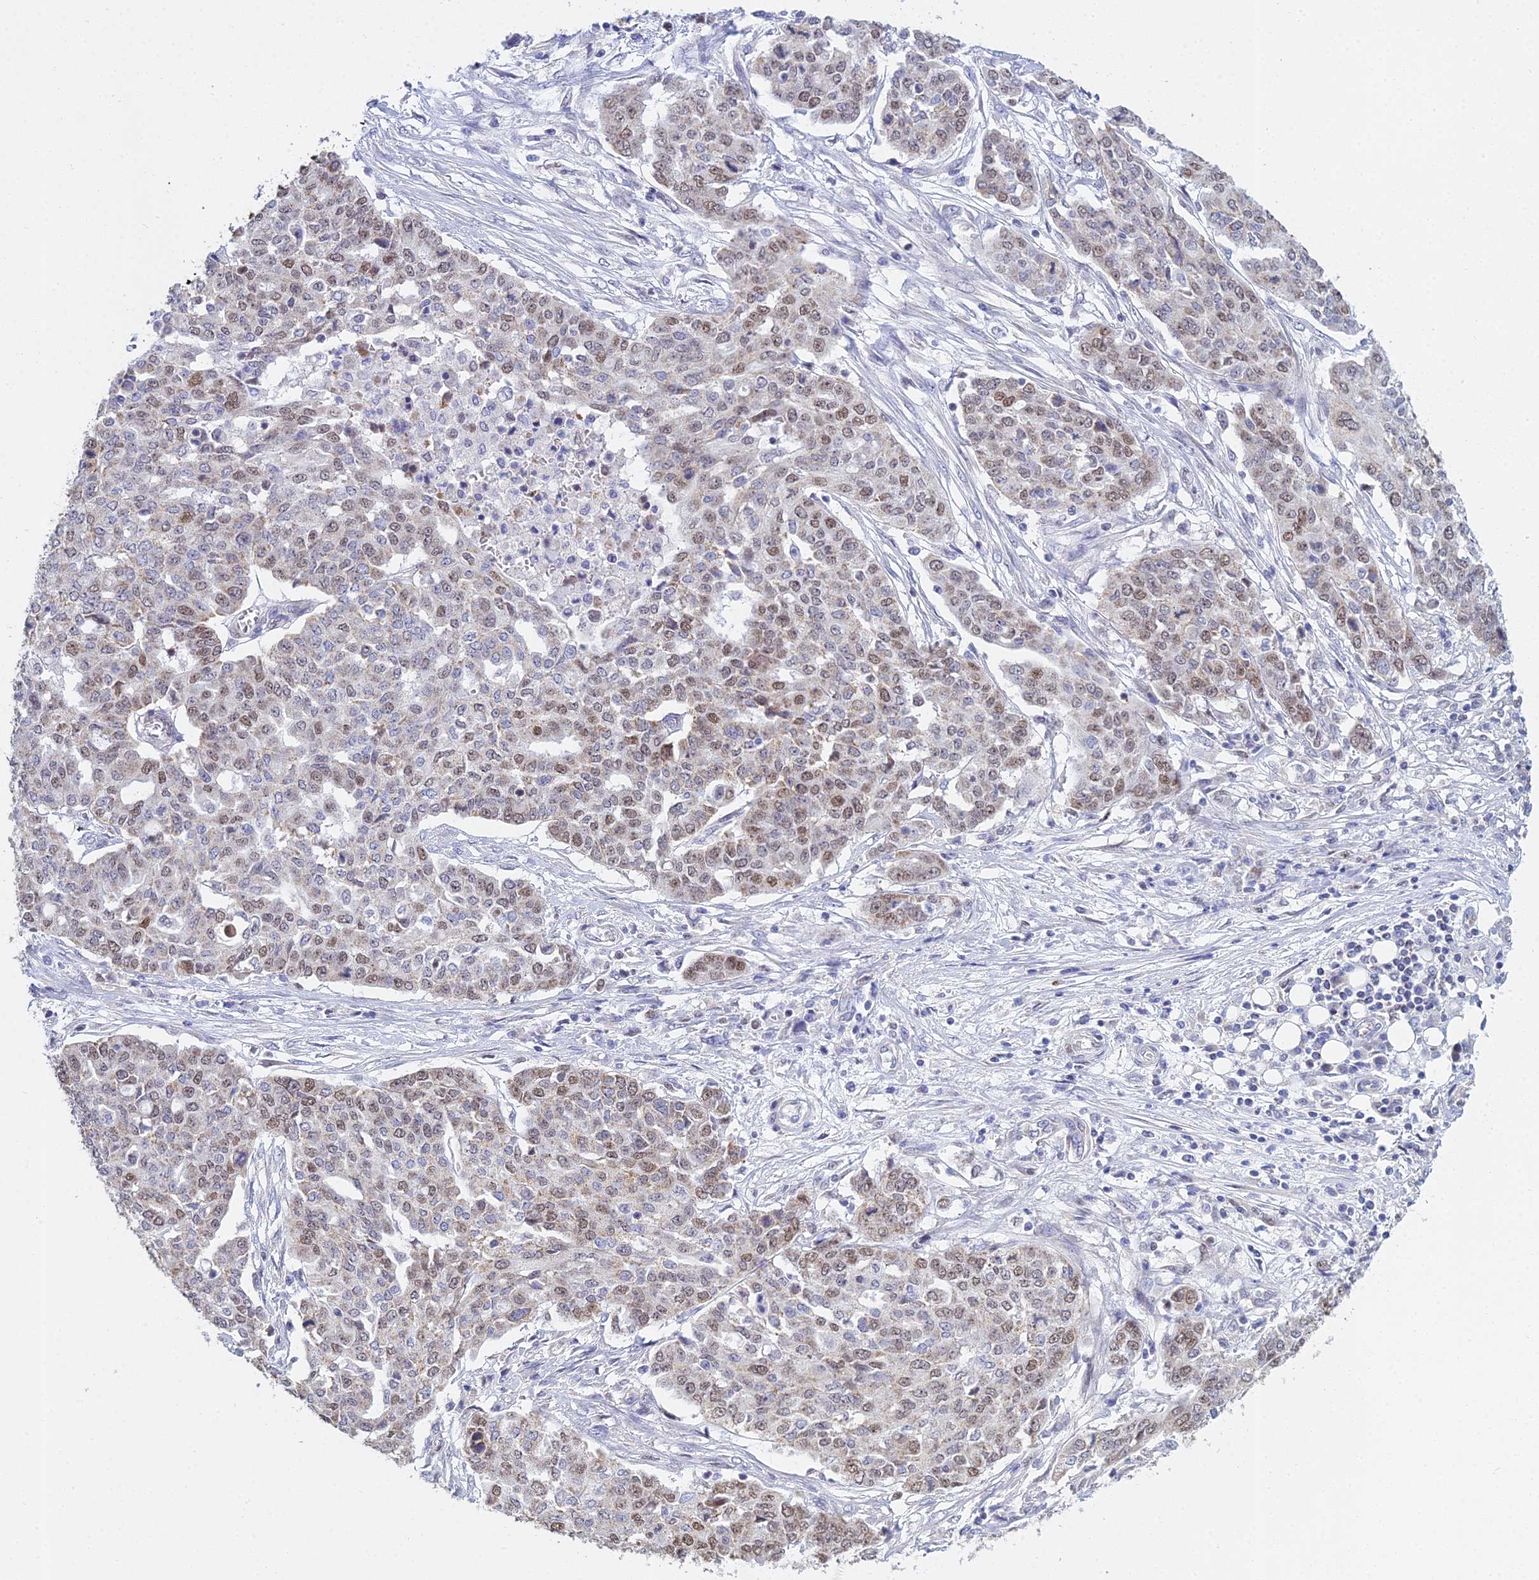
{"staining": {"intensity": "moderate", "quantity": "25%-75%", "location": "nuclear"}, "tissue": "ovarian cancer", "cell_type": "Tumor cells", "image_type": "cancer", "snomed": [{"axis": "morphology", "description": "Cystadenocarcinoma, serous, NOS"}, {"axis": "topography", "description": "Soft tissue"}, {"axis": "topography", "description": "Ovary"}], "caption": "Immunohistochemistry photomicrograph of human ovarian cancer stained for a protein (brown), which reveals medium levels of moderate nuclear positivity in about 25%-75% of tumor cells.", "gene": "MCM2", "patient": {"sex": "female", "age": 57}}